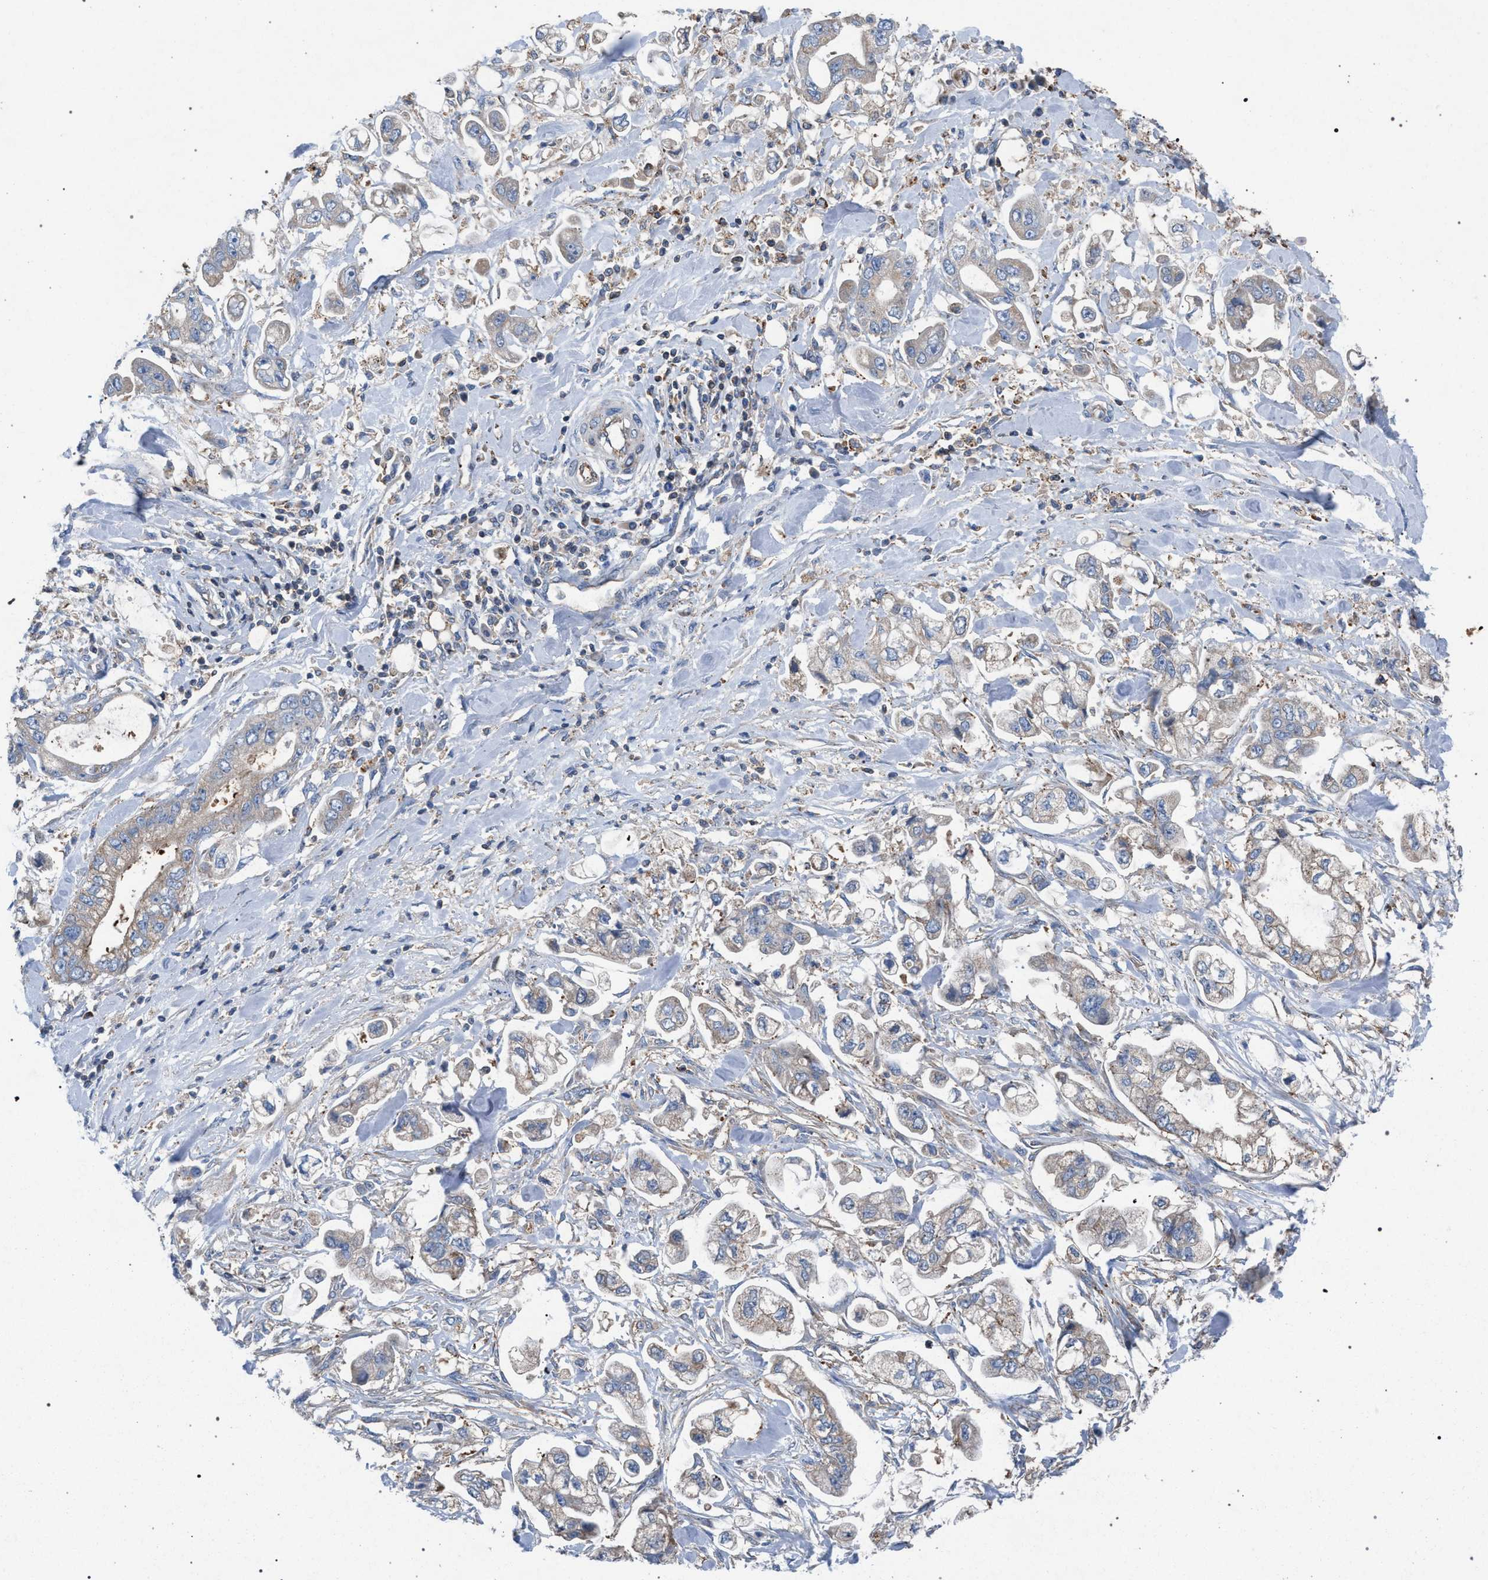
{"staining": {"intensity": "weak", "quantity": "25%-75%", "location": "cytoplasmic/membranous"}, "tissue": "stomach cancer", "cell_type": "Tumor cells", "image_type": "cancer", "snomed": [{"axis": "morphology", "description": "Normal tissue, NOS"}, {"axis": "morphology", "description": "Adenocarcinoma, NOS"}, {"axis": "topography", "description": "Stomach"}], "caption": "This is an image of immunohistochemistry staining of adenocarcinoma (stomach), which shows weak positivity in the cytoplasmic/membranous of tumor cells.", "gene": "VPS13A", "patient": {"sex": "male", "age": 62}}